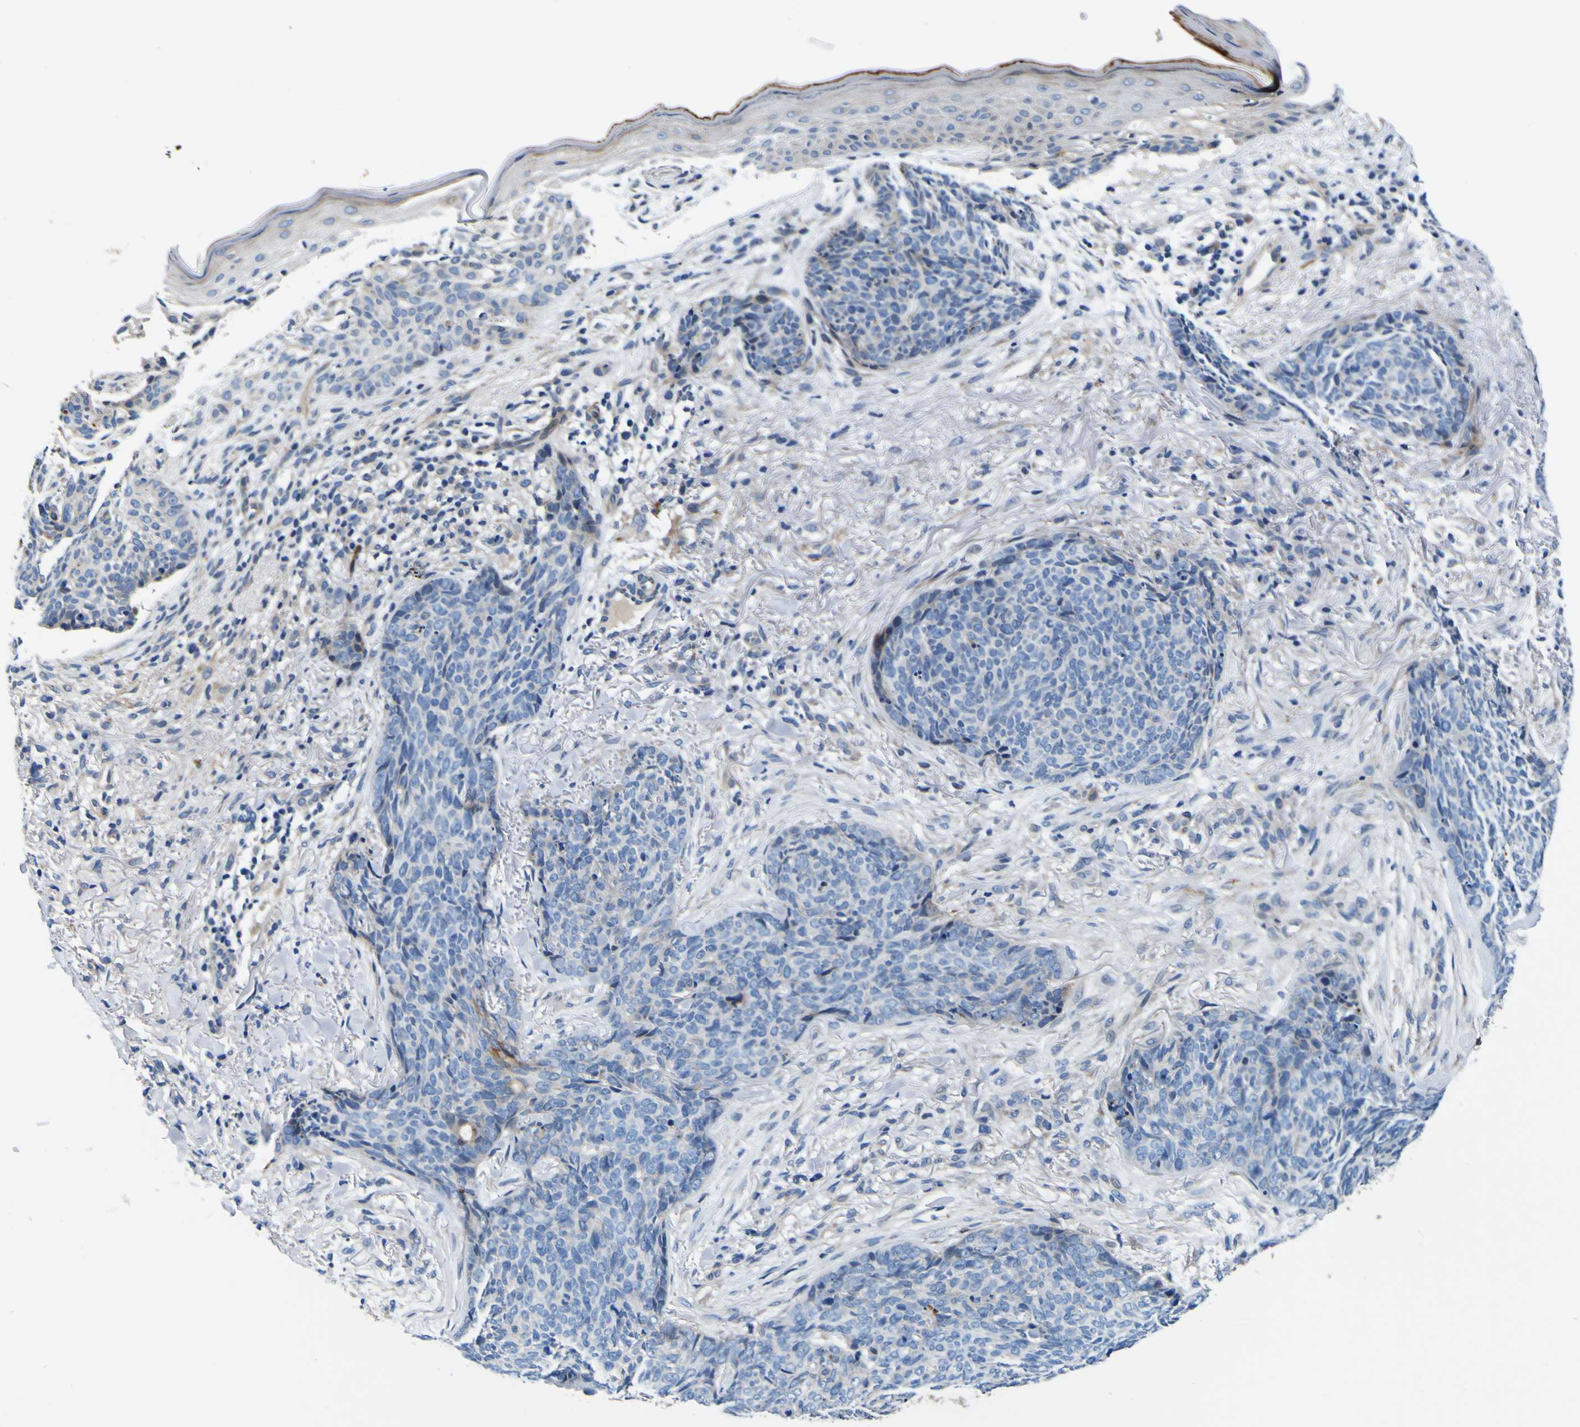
{"staining": {"intensity": "weak", "quantity": "<25%", "location": "cytoplasmic/membranous"}, "tissue": "skin cancer", "cell_type": "Tumor cells", "image_type": "cancer", "snomed": [{"axis": "morphology", "description": "Basal cell carcinoma"}, {"axis": "topography", "description": "Skin"}], "caption": "Tumor cells are negative for brown protein staining in skin cancer.", "gene": "AGAP3", "patient": {"sex": "female", "age": 70}}